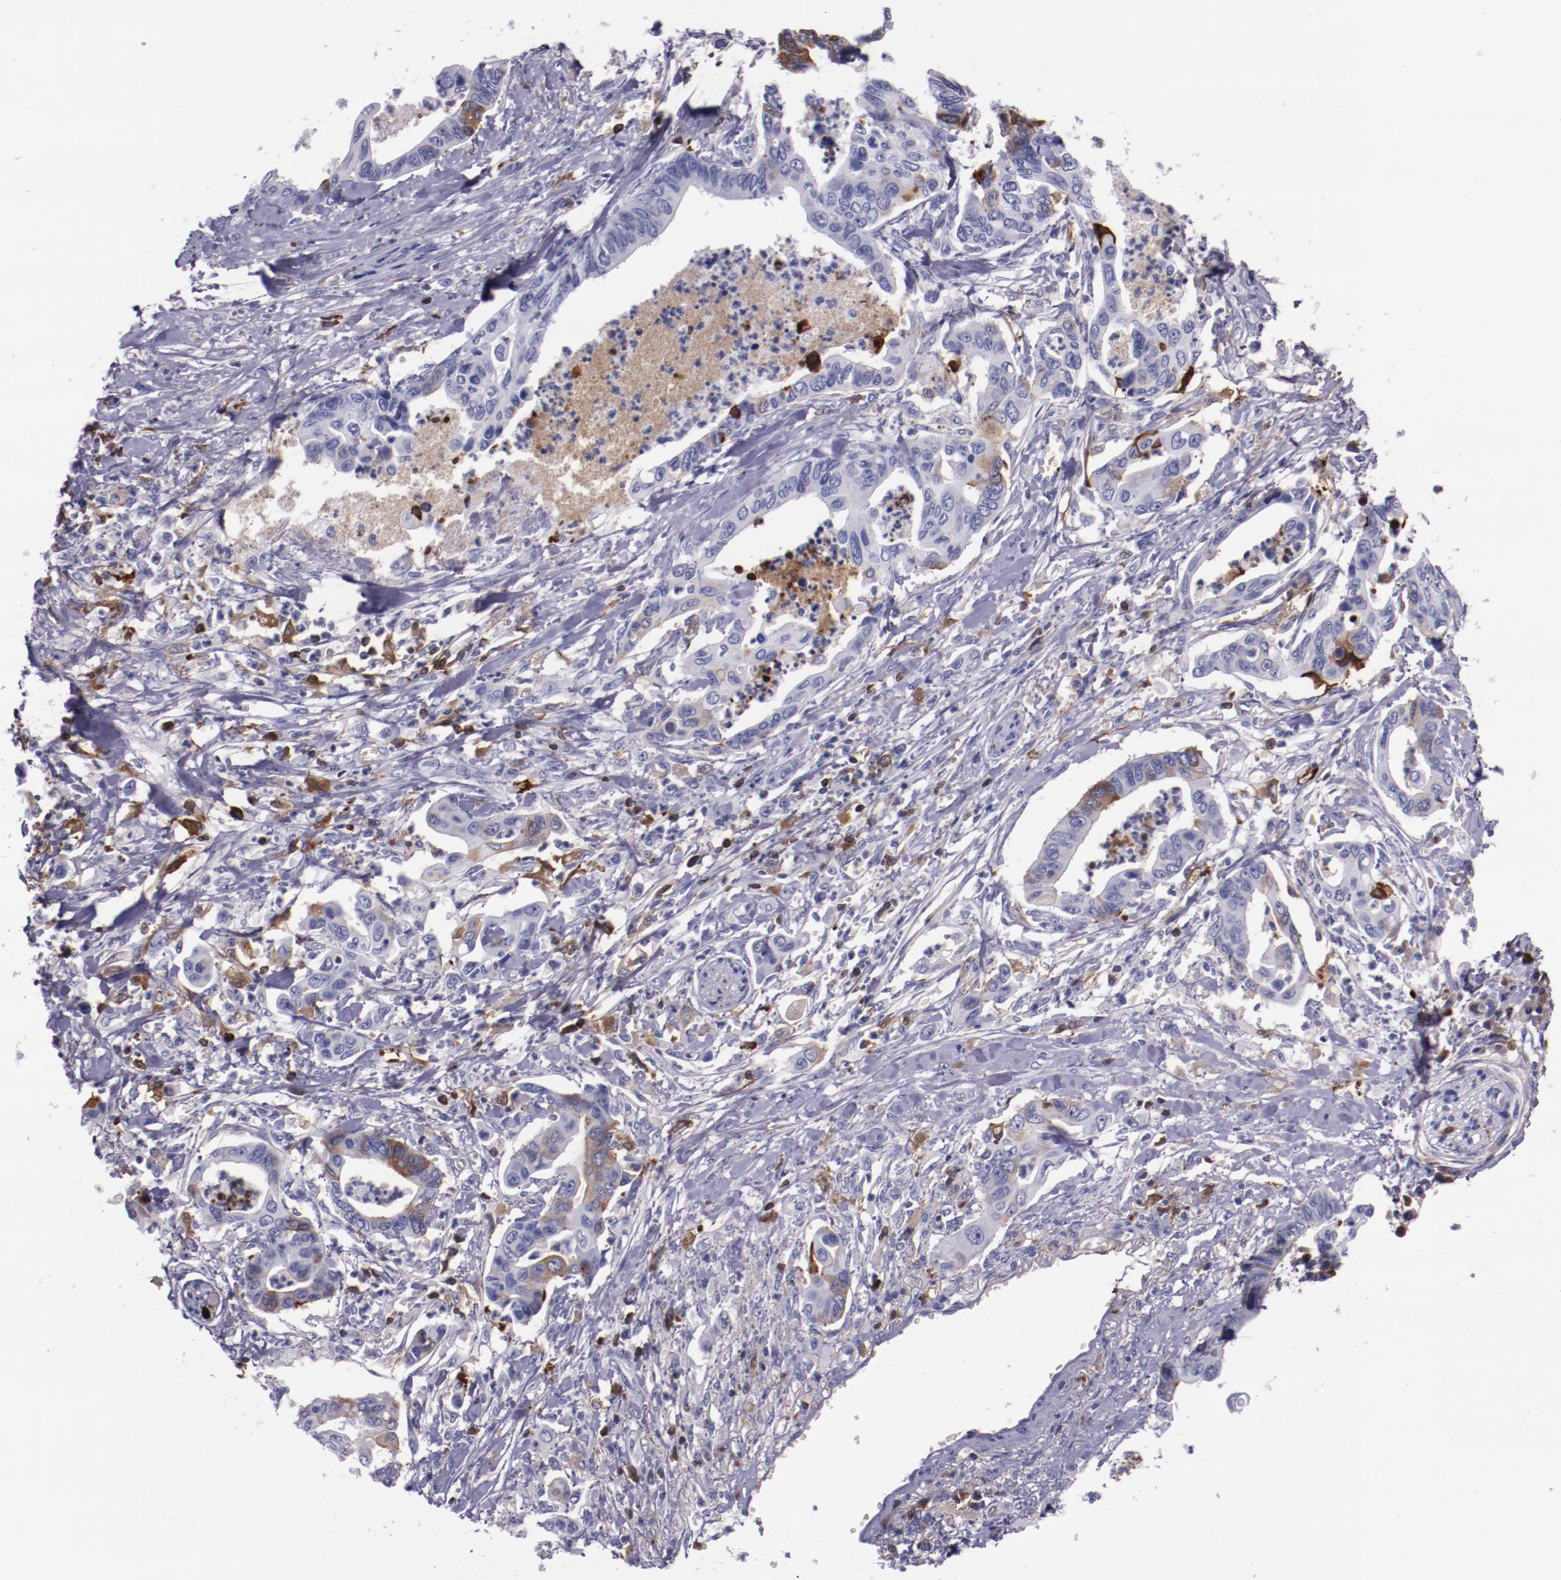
{"staining": {"intensity": "strong", "quantity": "<25%", "location": "cytoplasmic/membranous"}, "tissue": "pancreatic cancer", "cell_type": "Tumor cells", "image_type": "cancer", "snomed": [{"axis": "morphology", "description": "Adenocarcinoma, NOS"}, {"axis": "topography", "description": "Pancreas"}], "caption": "This is a micrograph of immunohistochemistry (IHC) staining of pancreatic cancer, which shows strong expression in the cytoplasmic/membranous of tumor cells.", "gene": "APOH", "patient": {"sex": "female", "age": 70}}